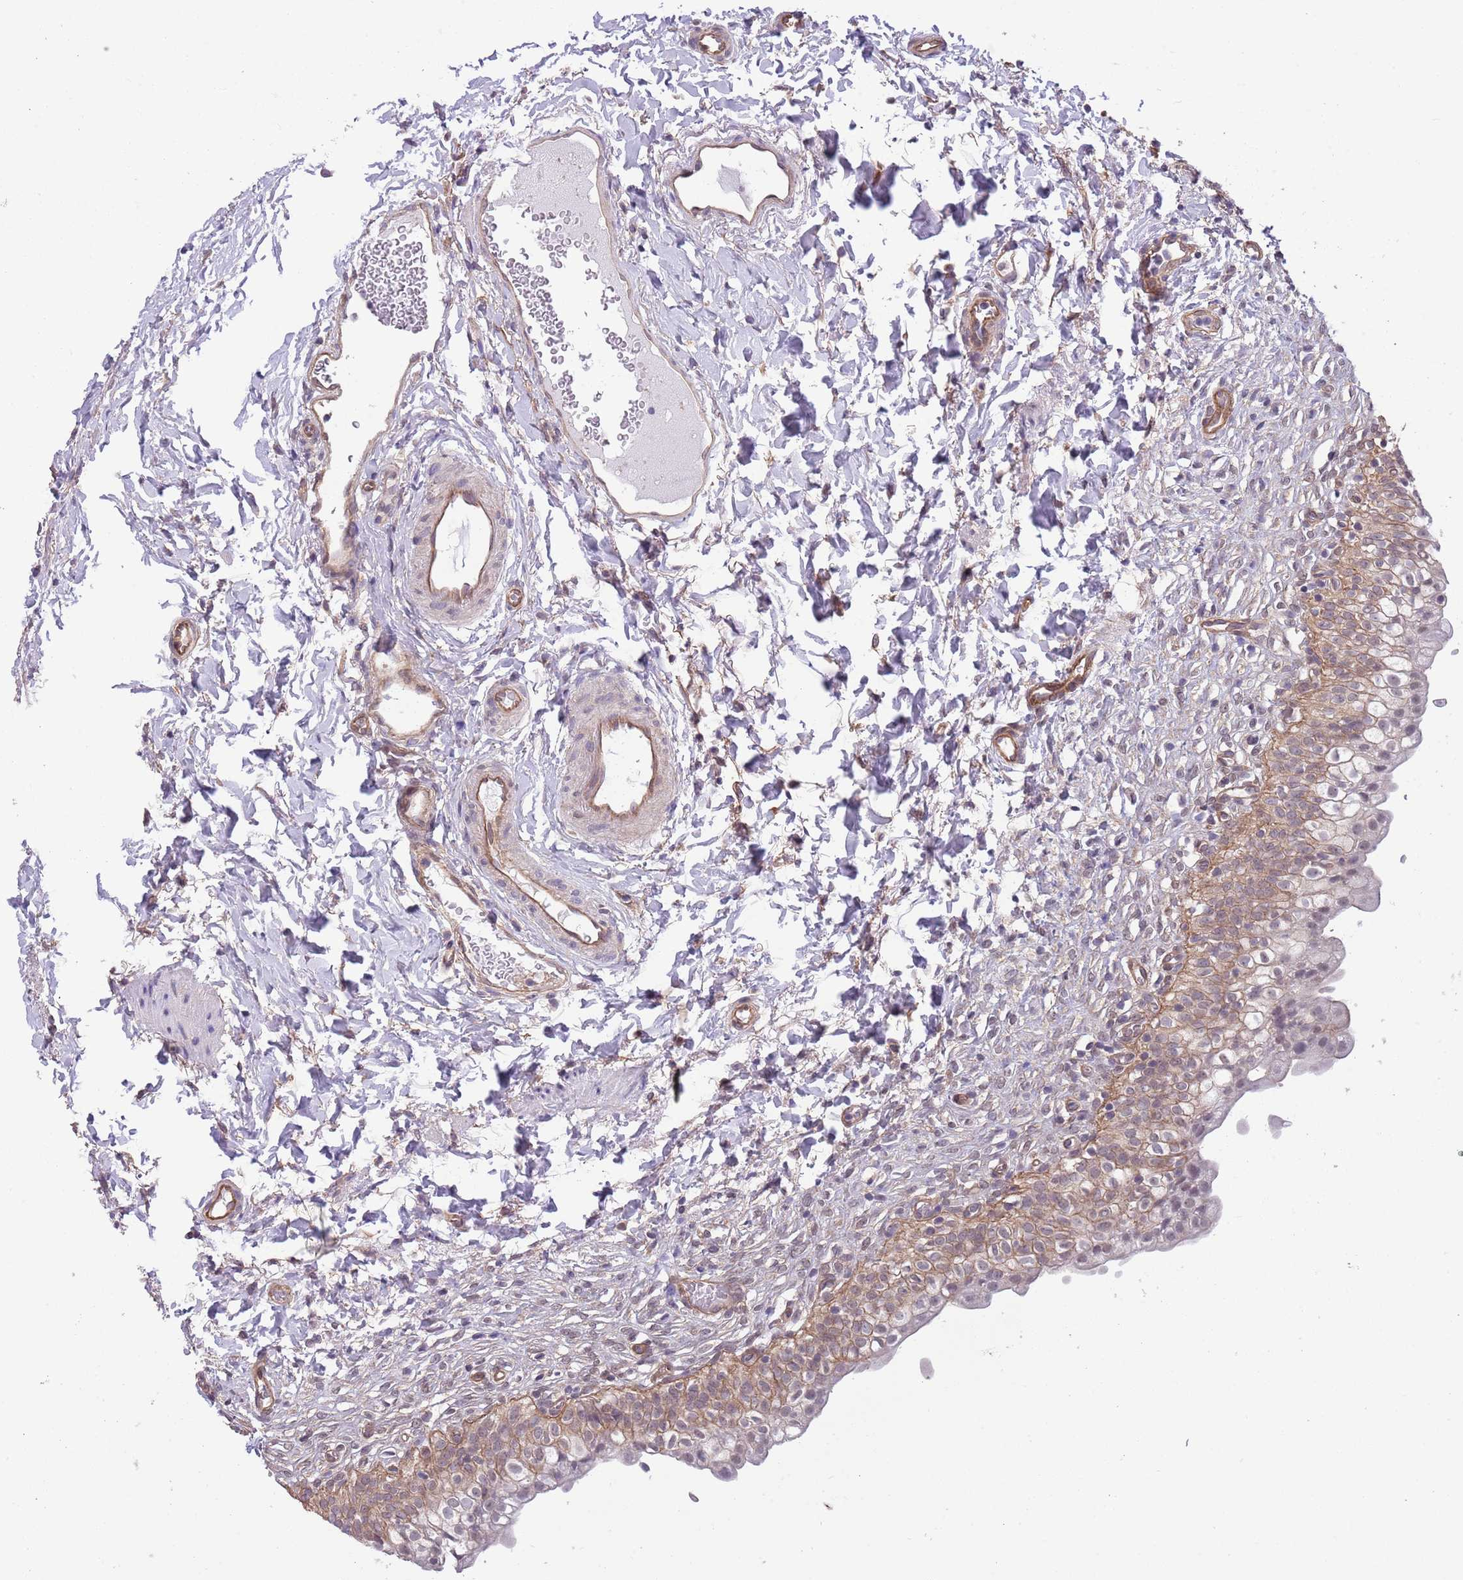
{"staining": {"intensity": "weak", "quantity": "25%-75%", "location": "cytoplasmic/membranous"}, "tissue": "urinary bladder", "cell_type": "Urothelial cells", "image_type": "normal", "snomed": [{"axis": "morphology", "description": "Normal tissue, NOS"}, {"axis": "topography", "description": "Urinary bladder"}], "caption": "Unremarkable urinary bladder reveals weak cytoplasmic/membranous expression in about 25%-75% of urothelial cells.", "gene": "CREBZF", "patient": {"sex": "male", "age": 55}}